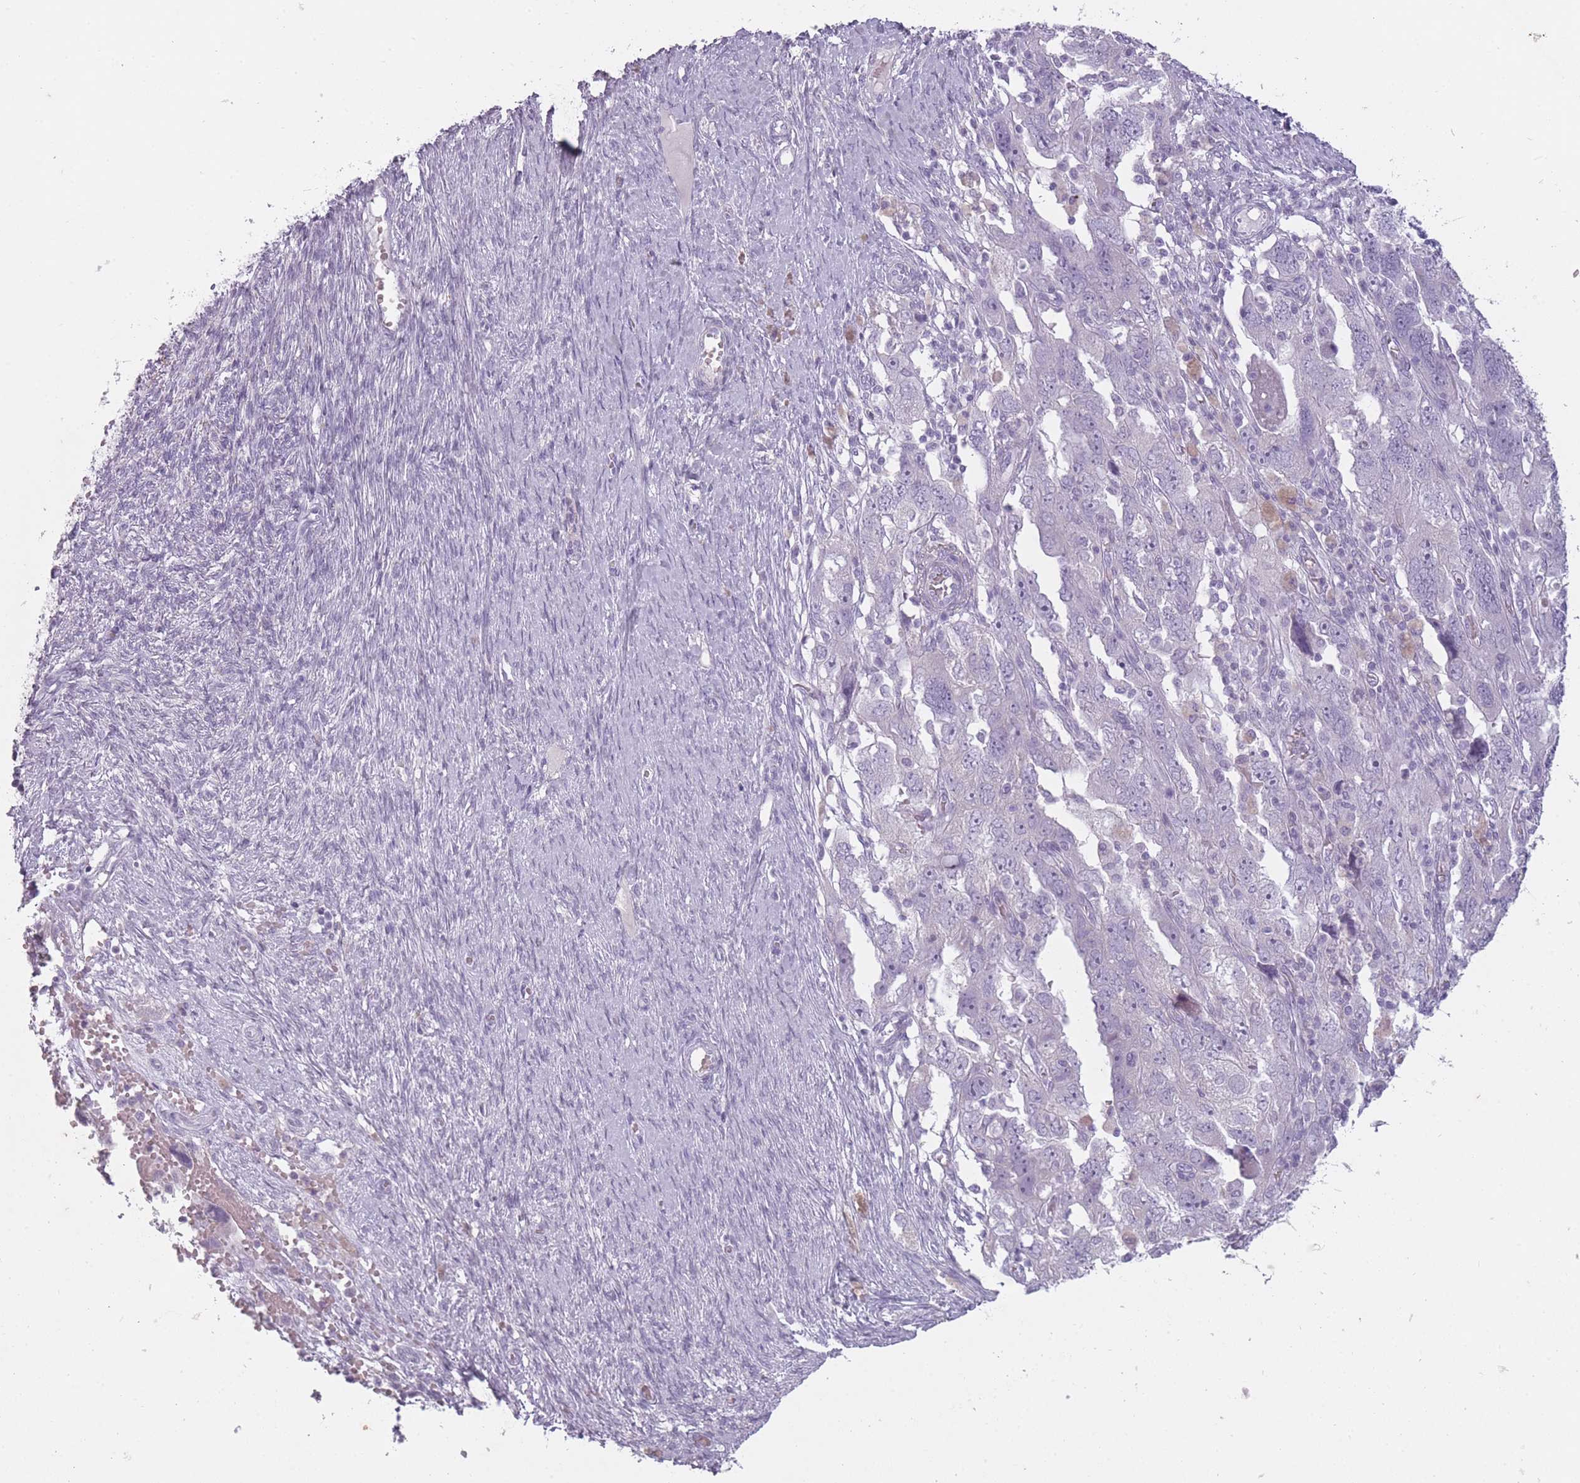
{"staining": {"intensity": "negative", "quantity": "none", "location": "none"}, "tissue": "ovarian cancer", "cell_type": "Tumor cells", "image_type": "cancer", "snomed": [{"axis": "morphology", "description": "Carcinoma, NOS"}, {"axis": "morphology", "description": "Cystadenocarcinoma, serous, NOS"}, {"axis": "topography", "description": "Ovary"}], "caption": "IHC micrograph of human ovarian cancer (serous cystadenocarcinoma) stained for a protein (brown), which shows no staining in tumor cells.", "gene": "RFX4", "patient": {"sex": "female", "age": 69}}